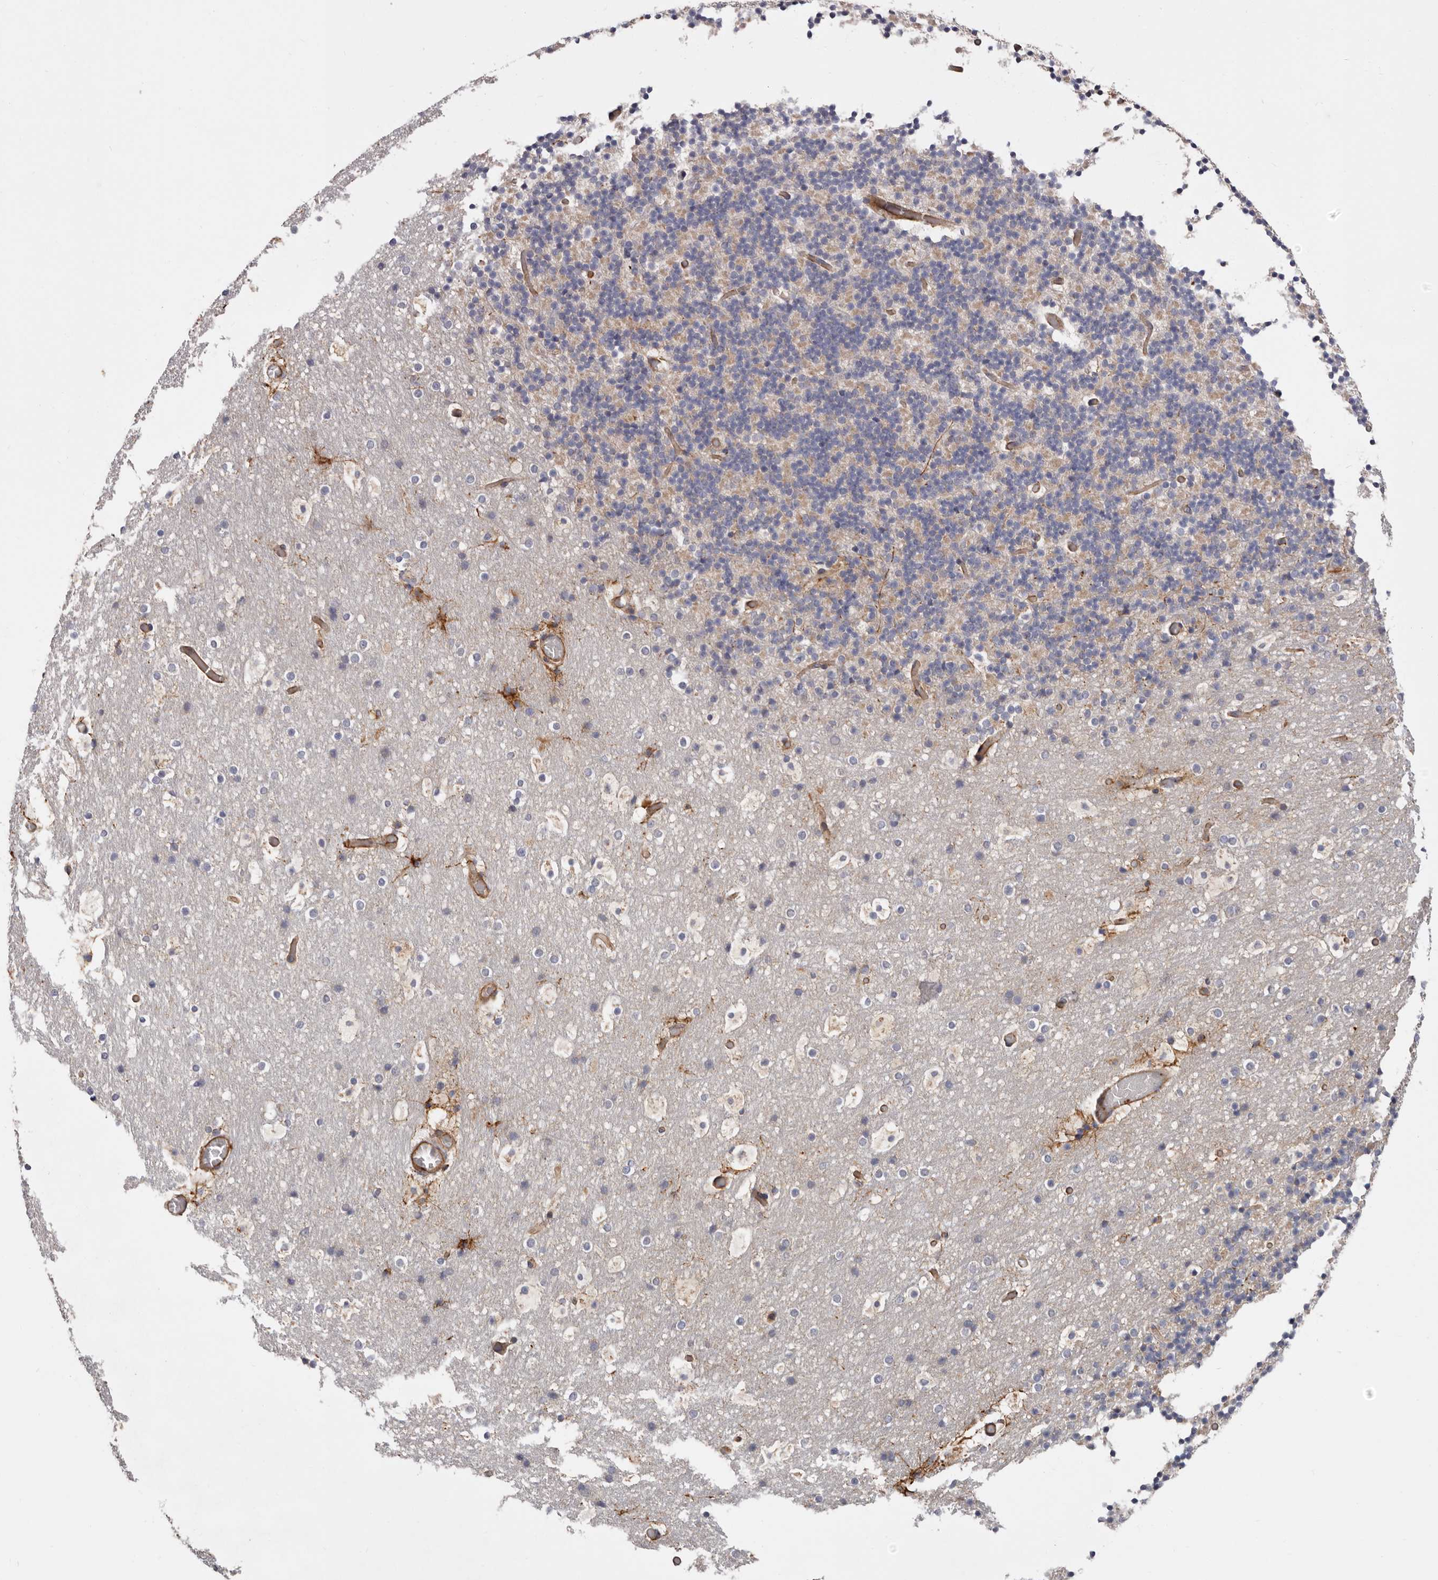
{"staining": {"intensity": "negative", "quantity": "none", "location": "none"}, "tissue": "cerebellum", "cell_type": "Cells in granular layer", "image_type": "normal", "snomed": [{"axis": "morphology", "description": "Normal tissue, NOS"}, {"axis": "topography", "description": "Cerebellum"}], "caption": "Immunohistochemistry photomicrograph of normal cerebellum: human cerebellum stained with DAB demonstrates no significant protein positivity in cells in granular layer.", "gene": "TMC7", "patient": {"sex": "male", "age": 57}}